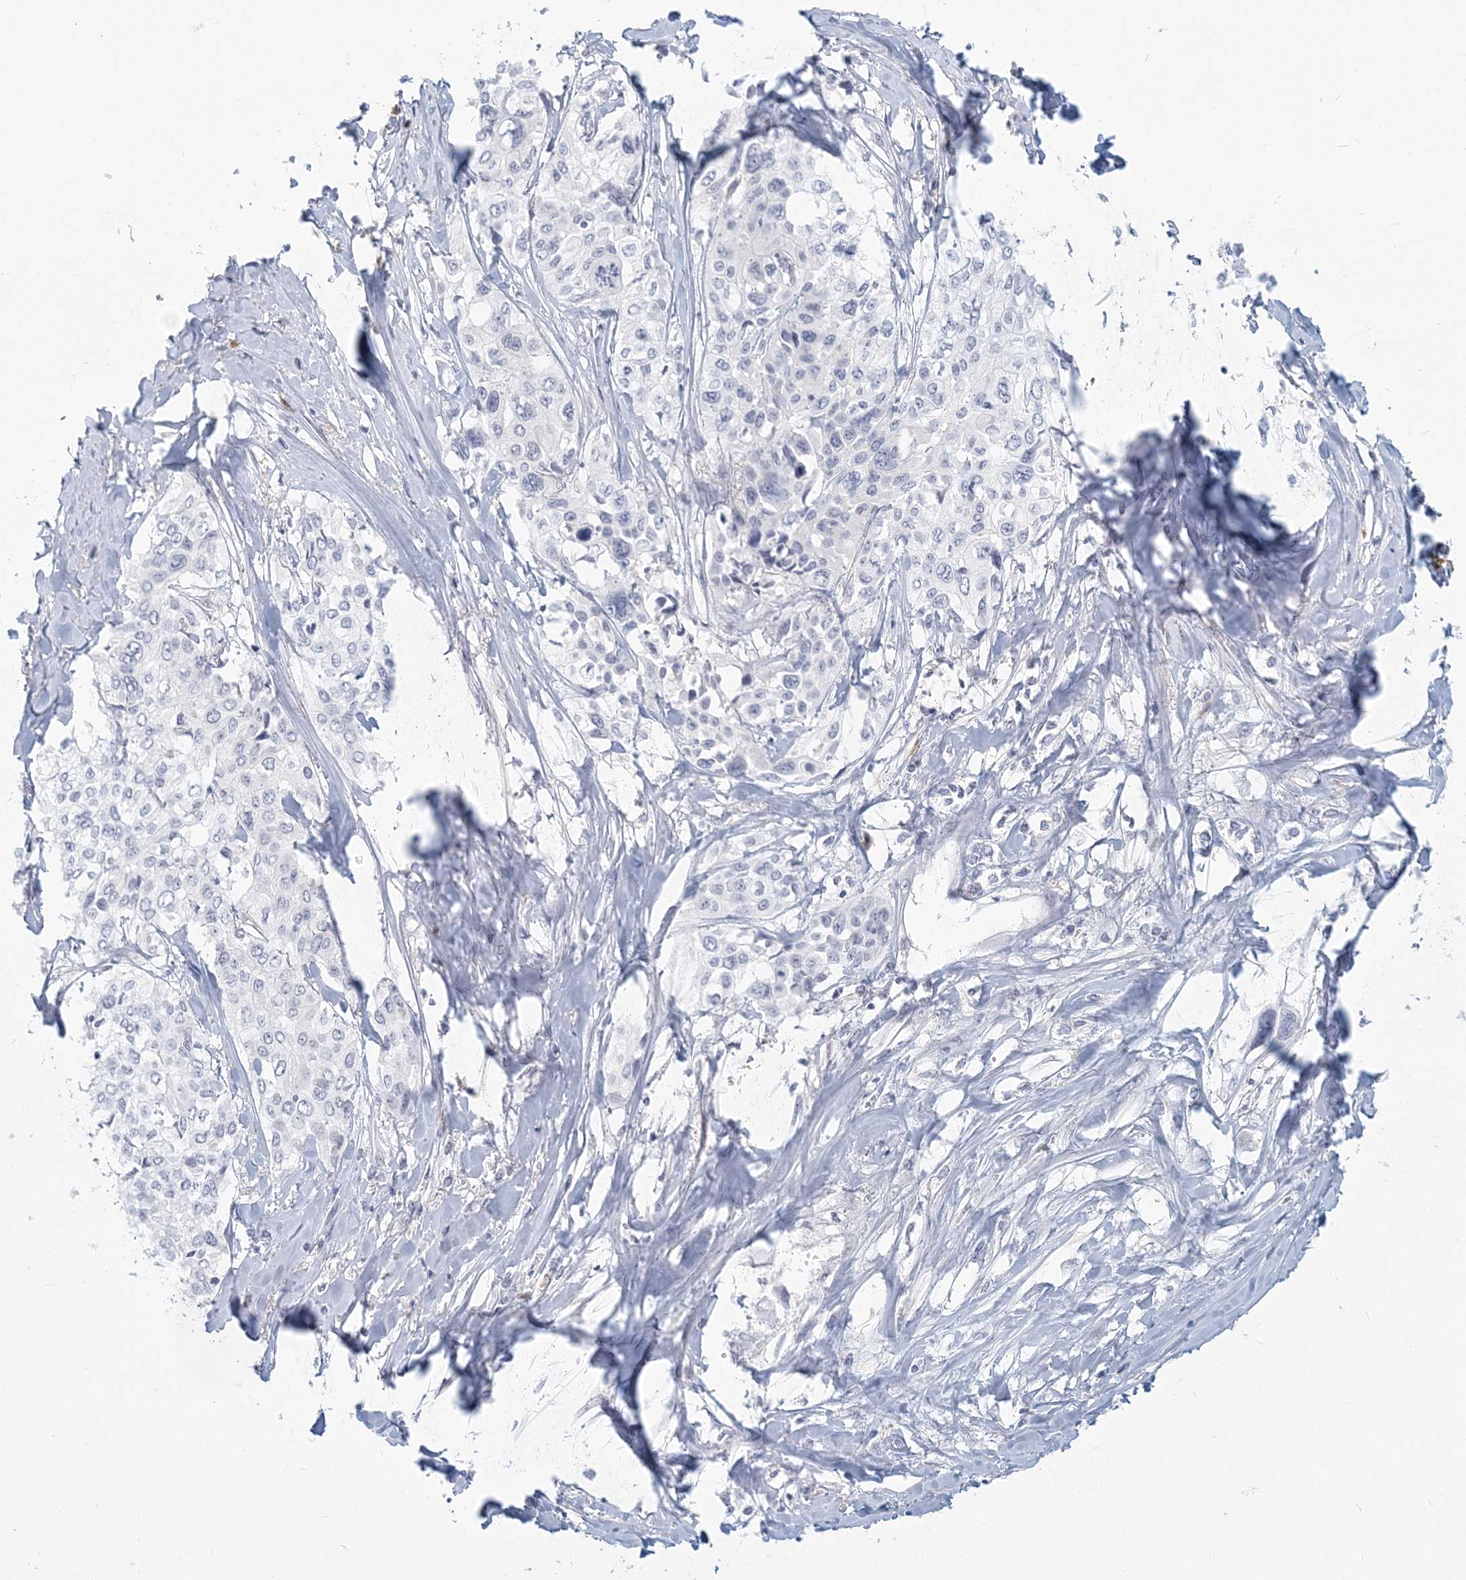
{"staining": {"intensity": "negative", "quantity": "none", "location": "none"}, "tissue": "cervical cancer", "cell_type": "Tumor cells", "image_type": "cancer", "snomed": [{"axis": "morphology", "description": "Squamous cell carcinoma, NOS"}, {"axis": "topography", "description": "Cervix"}], "caption": "Tumor cells are negative for protein expression in human cervical cancer. (DAB (3,3'-diaminobenzidine) IHC with hematoxylin counter stain).", "gene": "GMPPA", "patient": {"sex": "female", "age": 31}}